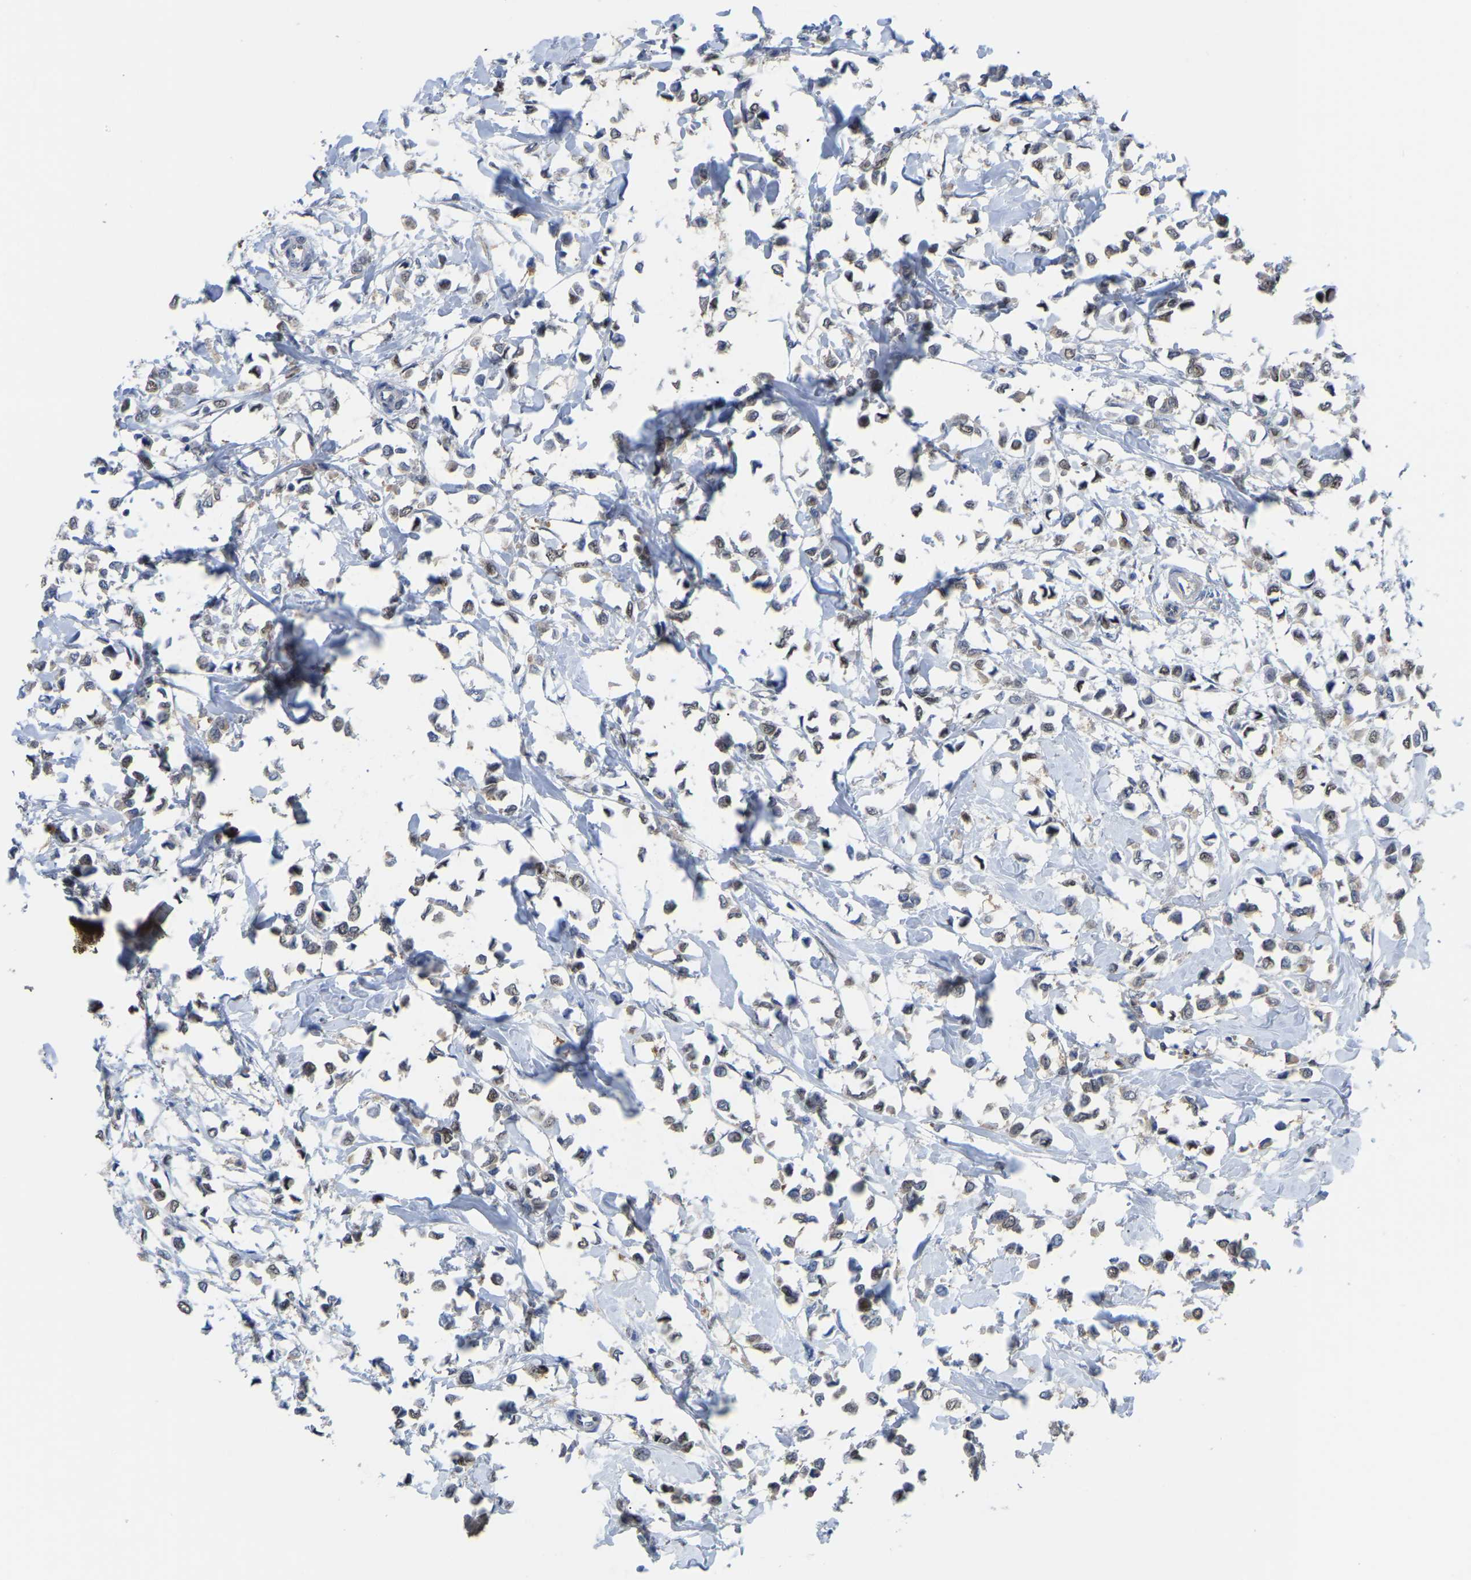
{"staining": {"intensity": "weak", "quantity": "25%-75%", "location": "cytoplasmic/membranous"}, "tissue": "breast cancer", "cell_type": "Tumor cells", "image_type": "cancer", "snomed": [{"axis": "morphology", "description": "Lobular carcinoma"}, {"axis": "topography", "description": "Breast"}], "caption": "DAB (3,3'-diaminobenzidine) immunohistochemical staining of breast cancer (lobular carcinoma) demonstrates weak cytoplasmic/membranous protein staining in approximately 25%-75% of tumor cells. (Brightfield microscopy of DAB IHC at high magnification).", "gene": "KLRG2", "patient": {"sex": "female", "age": 51}}